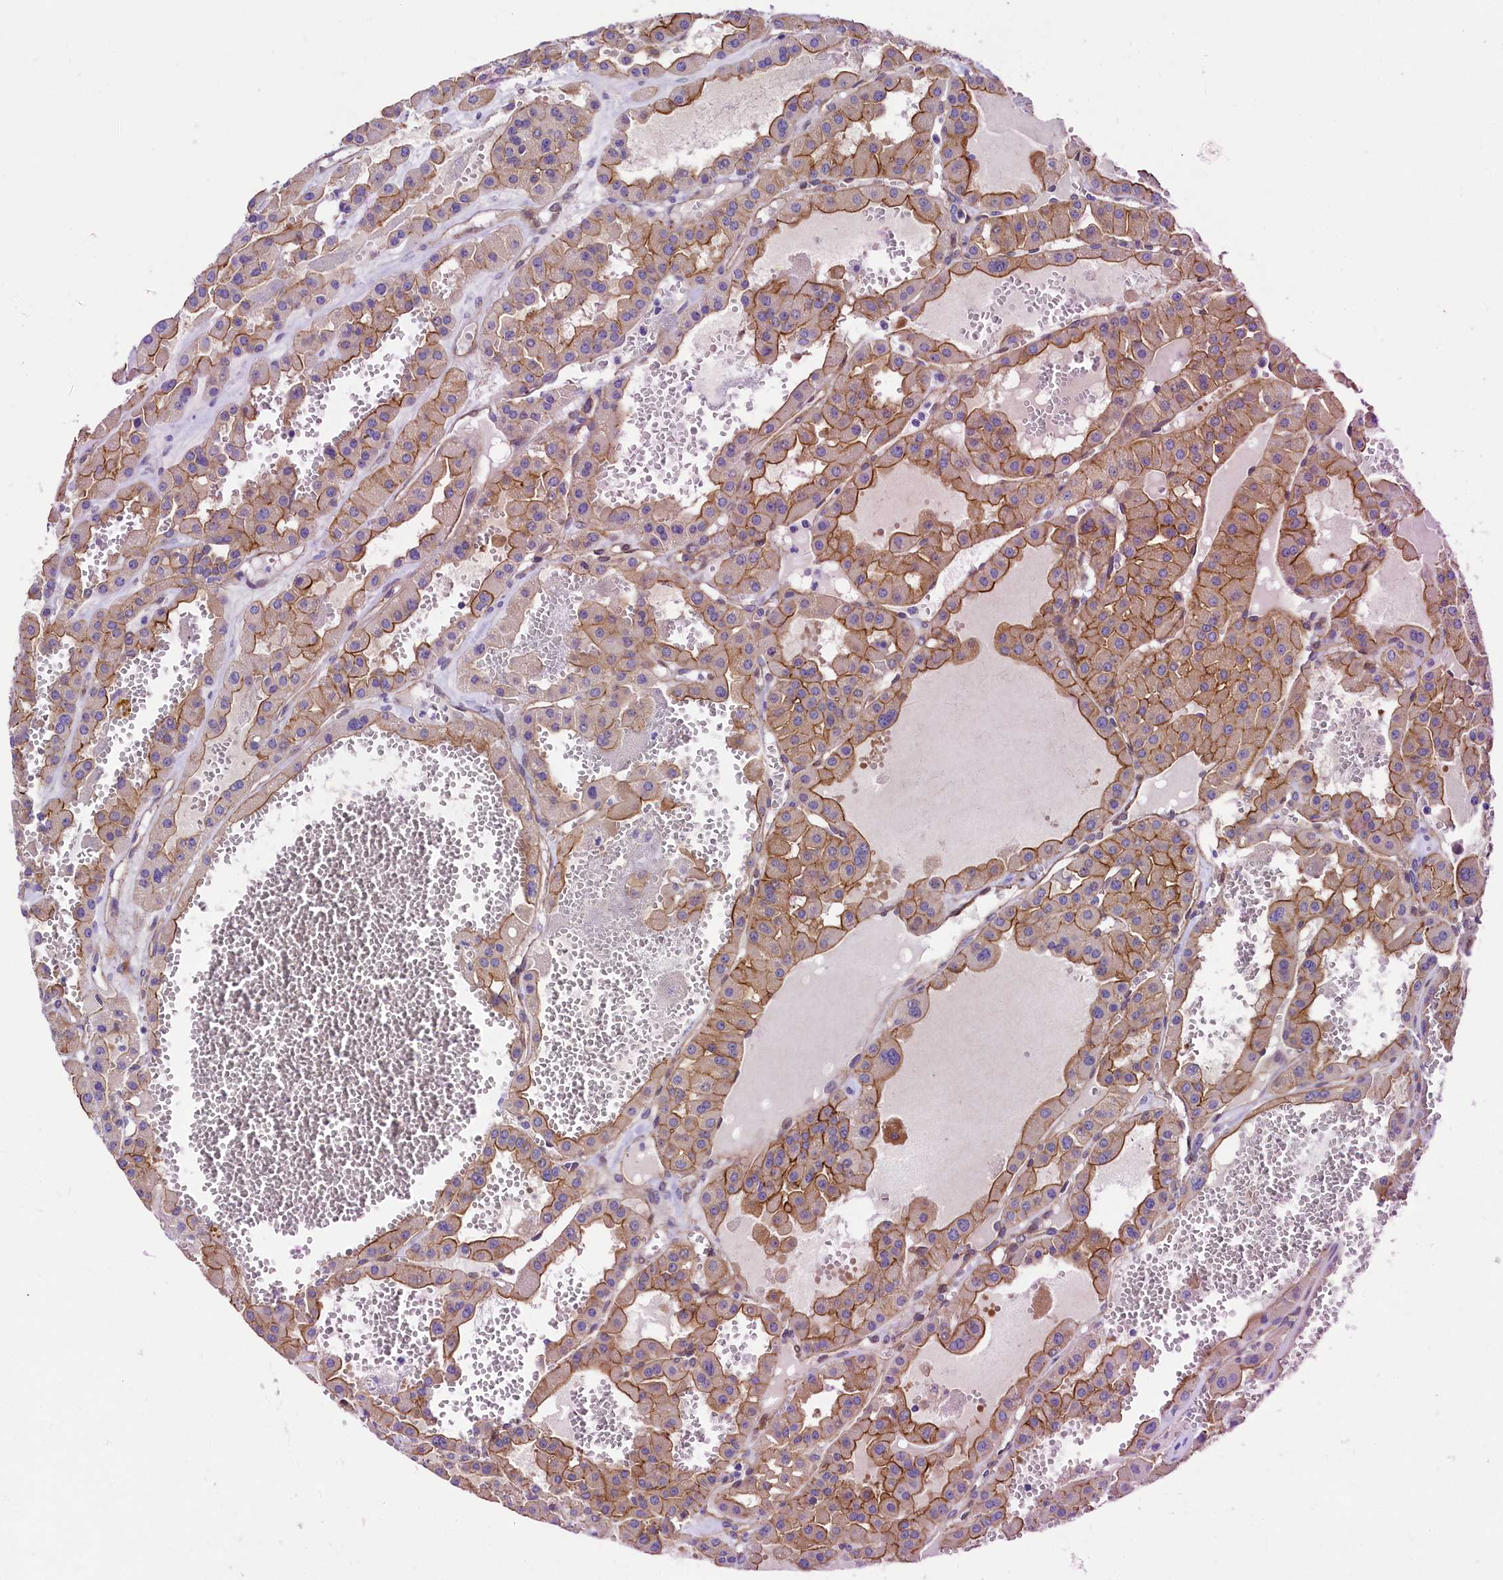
{"staining": {"intensity": "moderate", "quantity": ">75%", "location": "cytoplasmic/membranous"}, "tissue": "renal cancer", "cell_type": "Tumor cells", "image_type": "cancer", "snomed": [{"axis": "morphology", "description": "Carcinoma, NOS"}, {"axis": "topography", "description": "Kidney"}], "caption": "Renal cancer (carcinoma) was stained to show a protein in brown. There is medium levels of moderate cytoplasmic/membranous staining in about >75% of tumor cells.", "gene": "SLF1", "patient": {"sex": "female", "age": 75}}